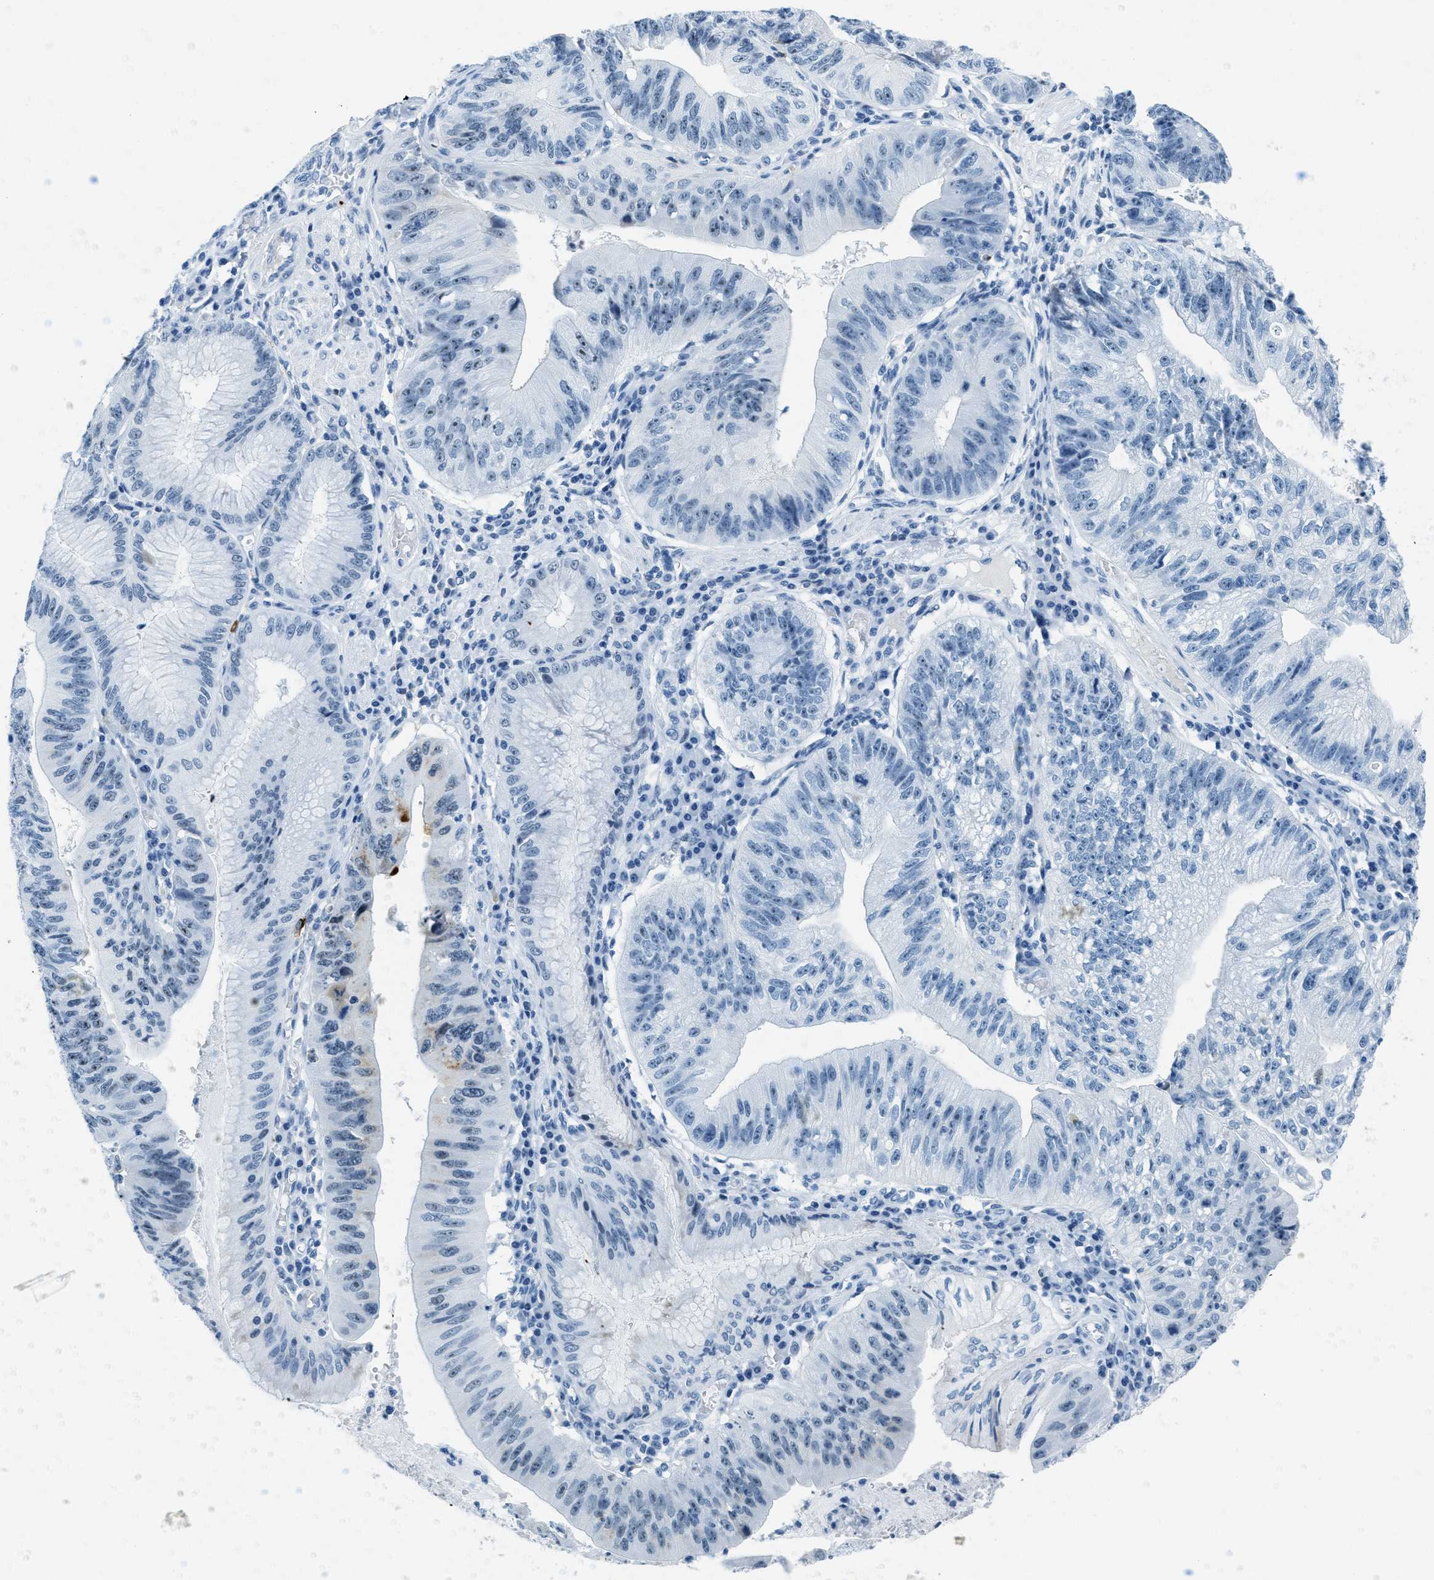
{"staining": {"intensity": "negative", "quantity": "none", "location": "none"}, "tissue": "stomach cancer", "cell_type": "Tumor cells", "image_type": "cancer", "snomed": [{"axis": "morphology", "description": "Adenocarcinoma, NOS"}, {"axis": "topography", "description": "Stomach"}], "caption": "The IHC image has no significant expression in tumor cells of adenocarcinoma (stomach) tissue.", "gene": "PLA2G2A", "patient": {"sex": "male", "age": 59}}